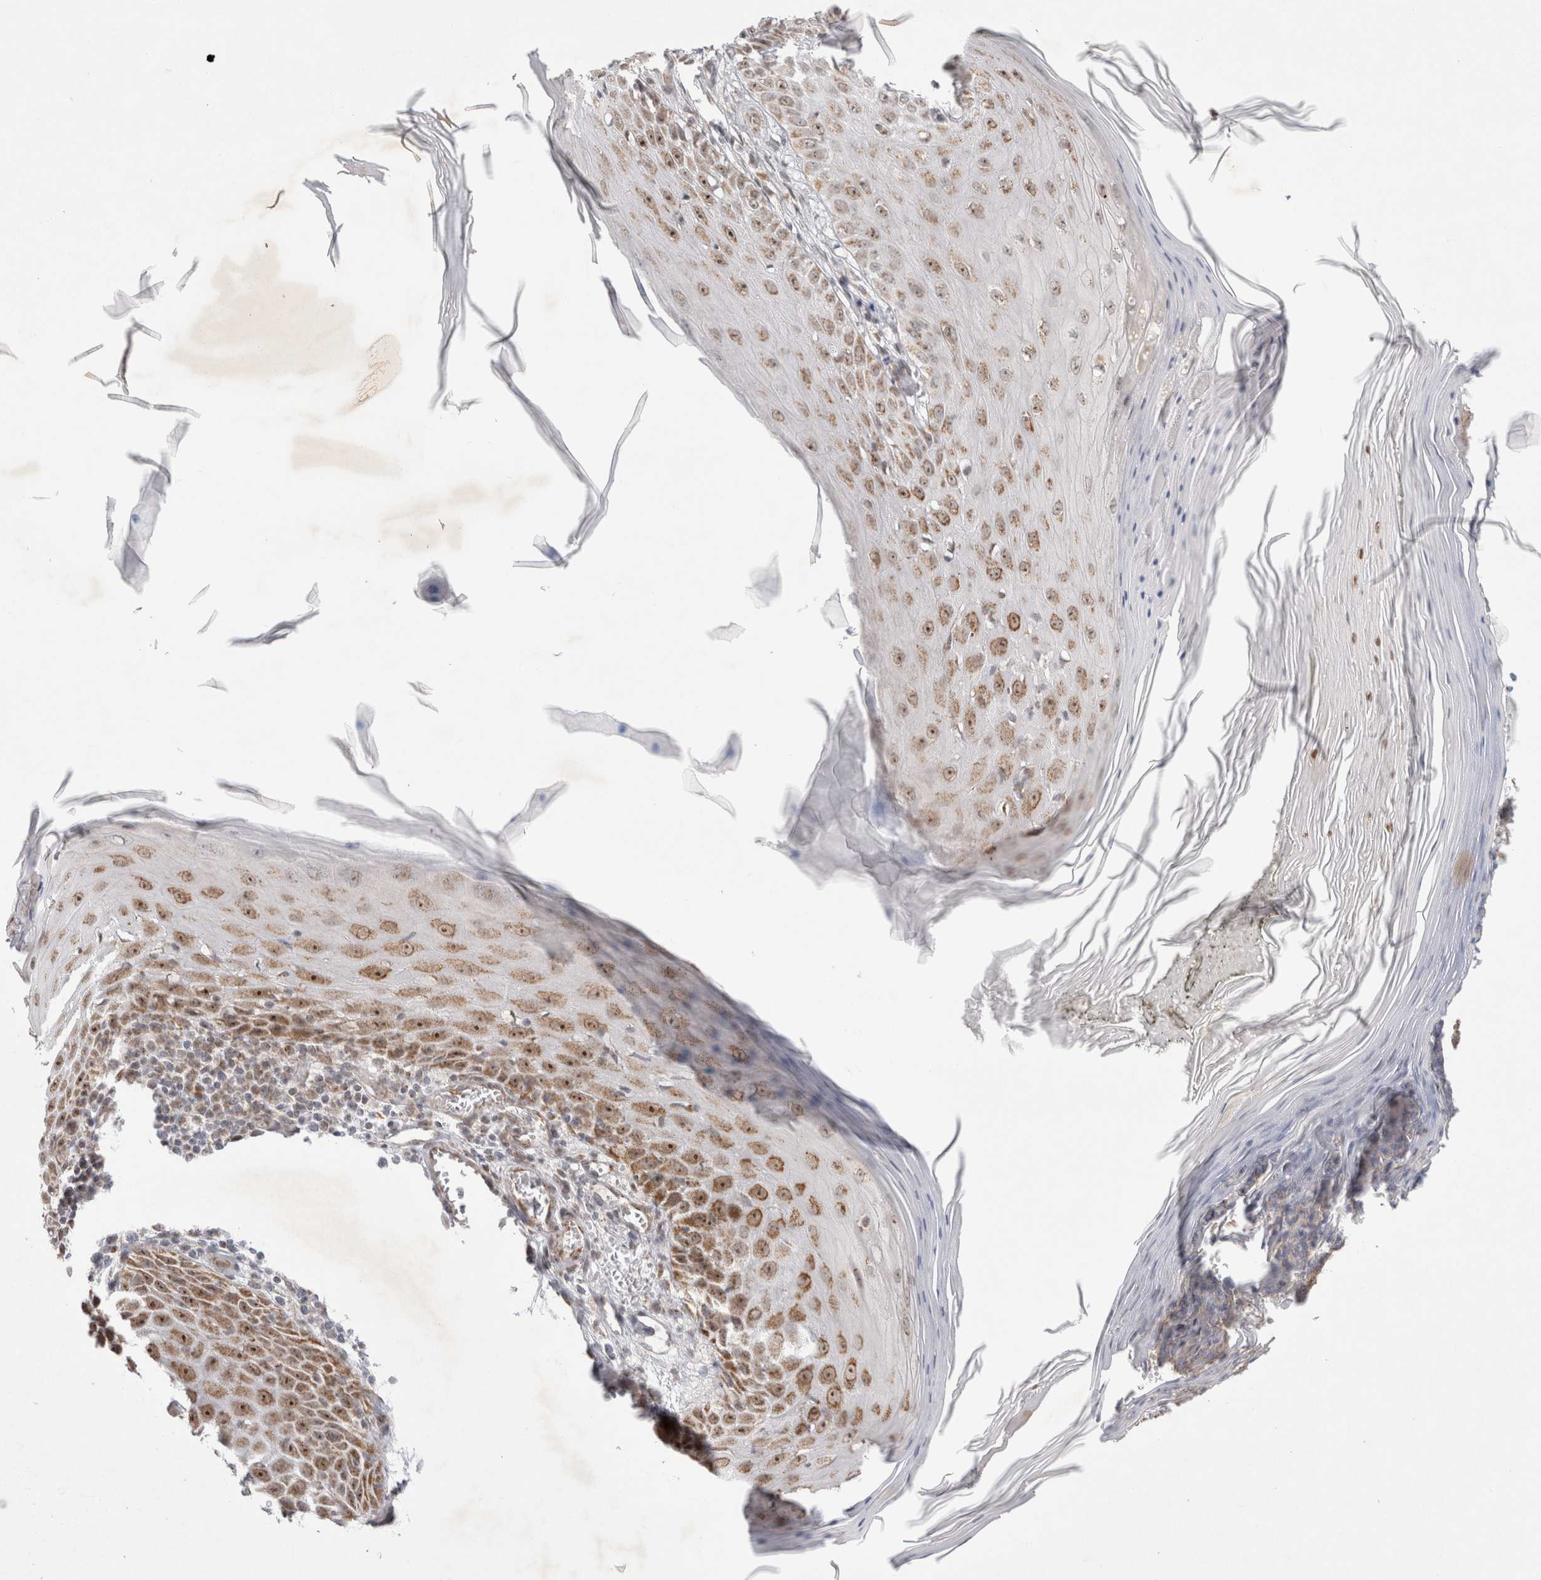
{"staining": {"intensity": "moderate", "quantity": ">75%", "location": "nuclear"}, "tissue": "skin cancer", "cell_type": "Tumor cells", "image_type": "cancer", "snomed": [{"axis": "morphology", "description": "Squamous cell carcinoma, NOS"}, {"axis": "topography", "description": "Skin"}], "caption": "An immunohistochemistry (IHC) histopathology image of tumor tissue is shown. Protein staining in brown highlights moderate nuclear positivity in skin cancer (squamous cell carcinoma) within tumor cells.", "gene": "MRPL37", "patient": {"sex": "female", "age": 73}}